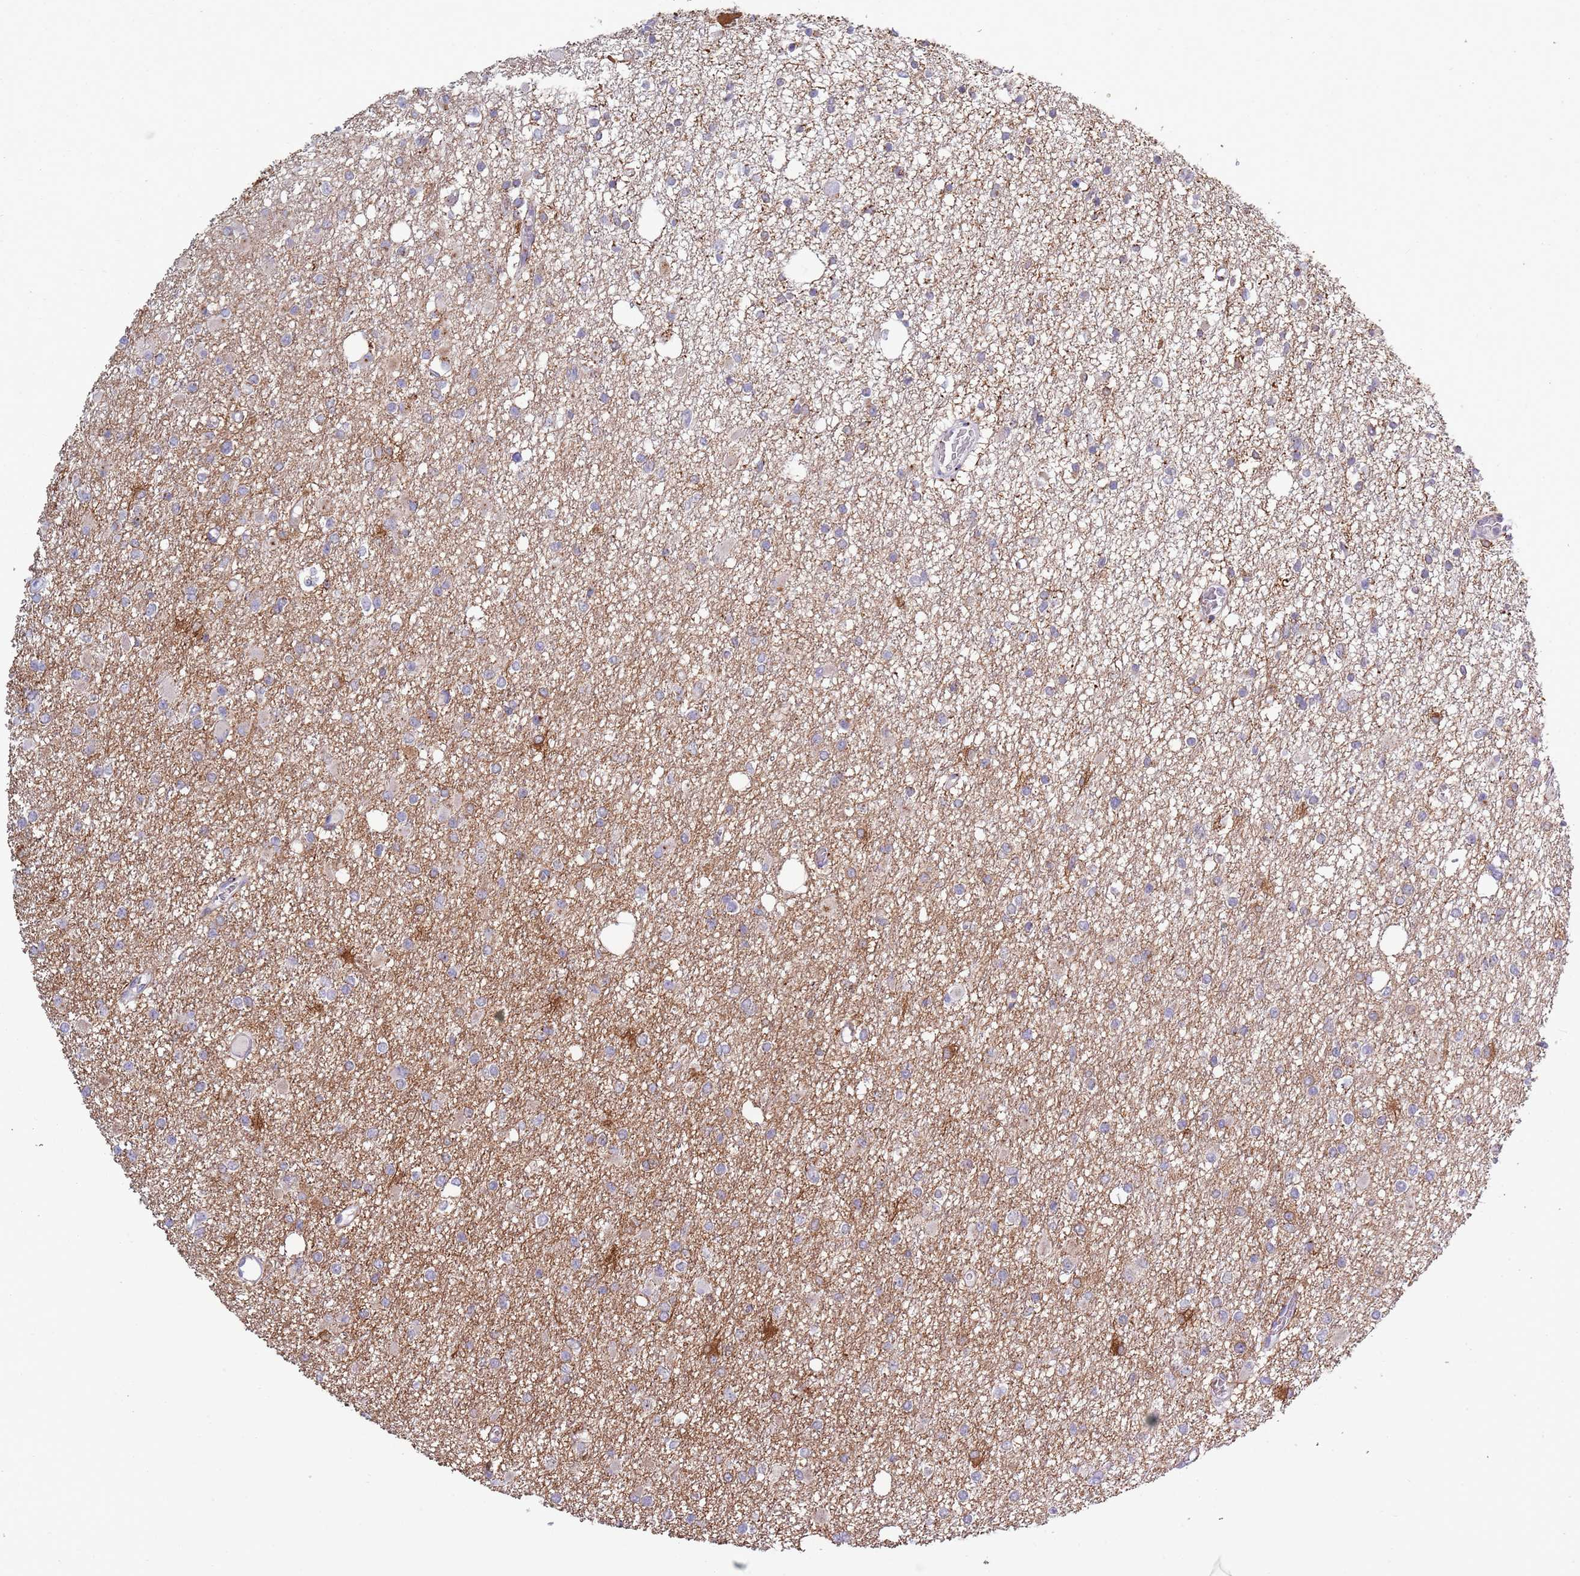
{"staining": {"intensity": "negative", "quantity": "none", "location": "none"}, "tissue": "glioma", "cell_type": "Tumor cells", "image_type": "cancer", "snomed": [{"axis": "morphology", "description": "Glioma, malignant, Low grade"}, {"axis": "topography", "description": "Brain"}], "caption": "Immunohistochemistry histopathology image of neoplastic tissue: glioma stained with DAB shows no significant protein expression in tumor cells.", "gene": "ACSBG1", "patient": {"sex": "female", "age": 22}}